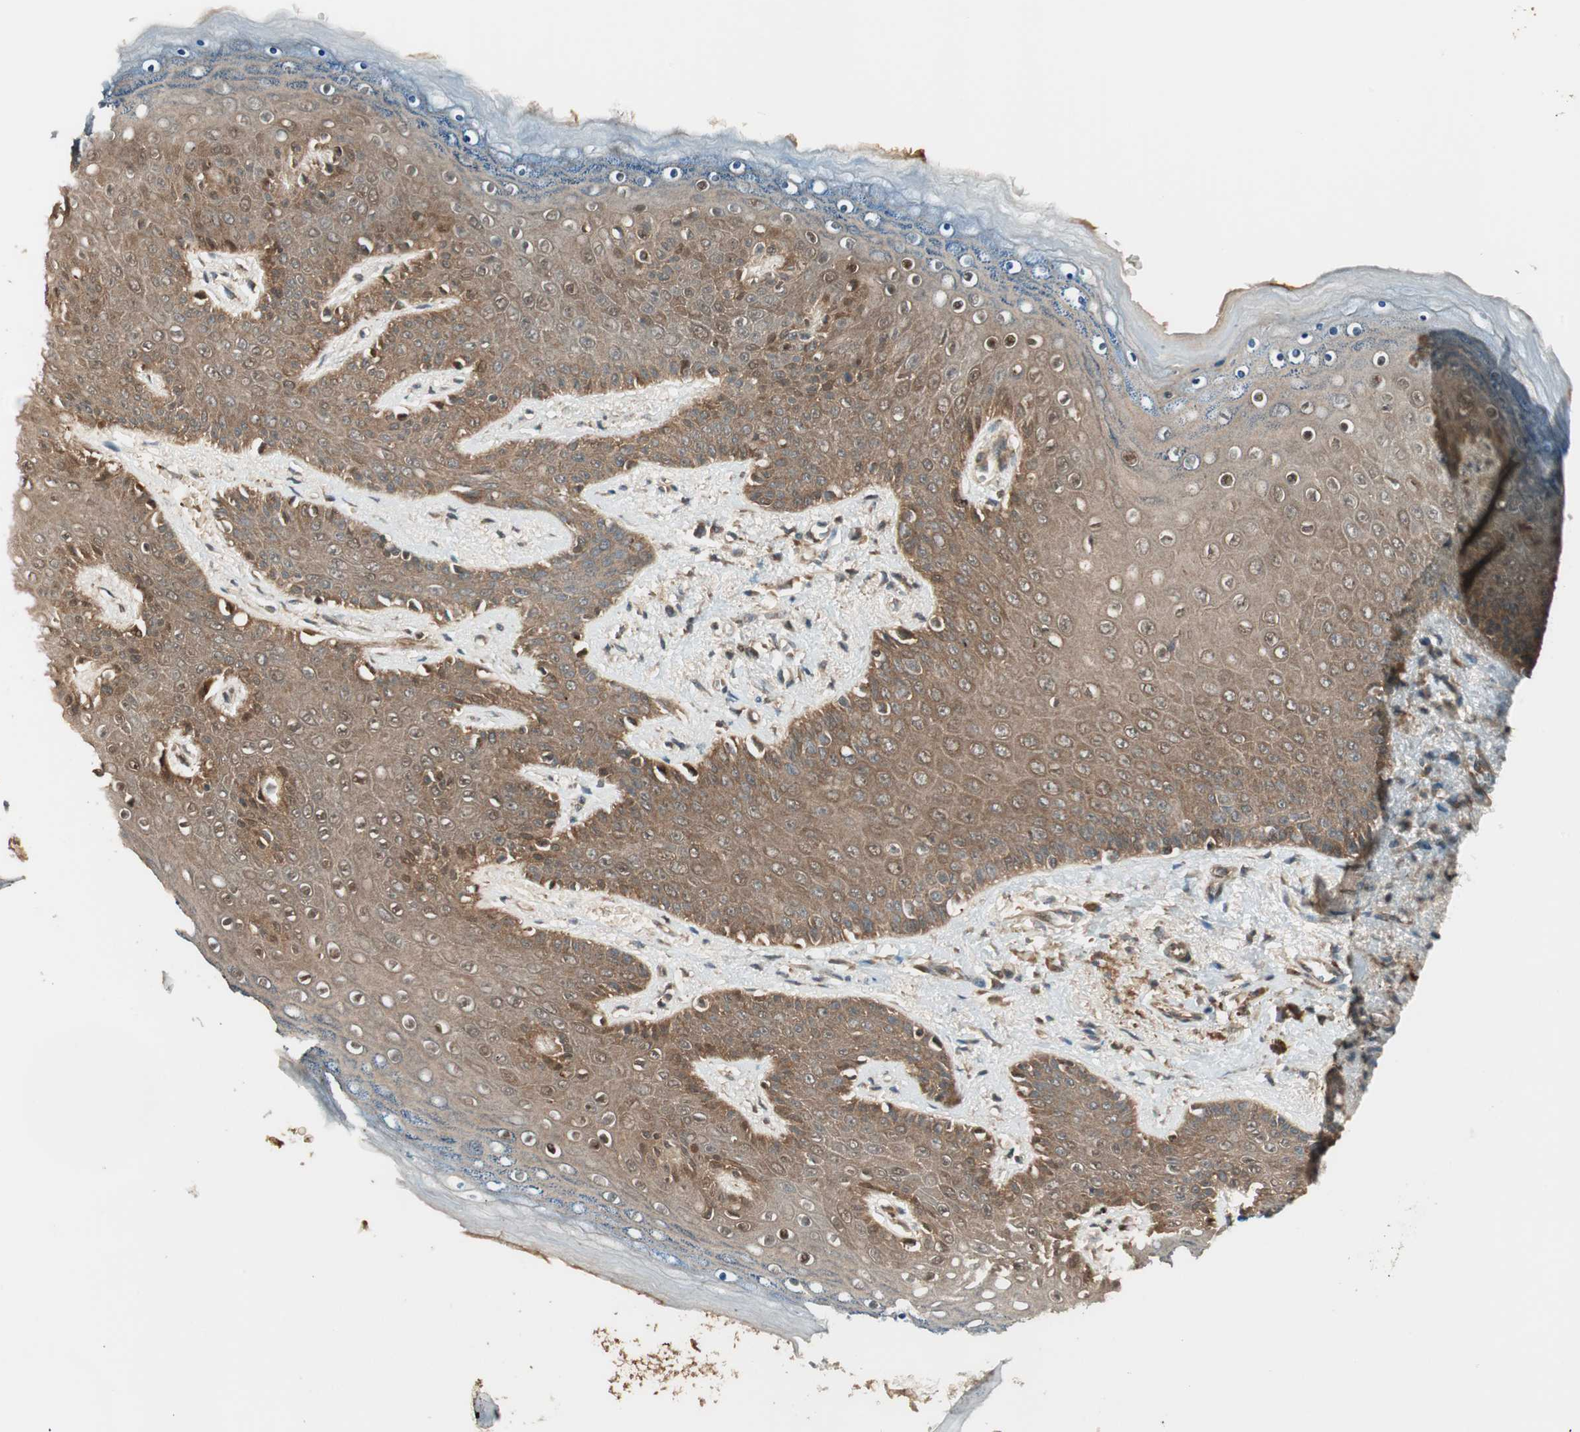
{"staining": {"intensity": "strong", "quantity": ">75%", "location": "cytoplasmic/membranous"}, "tissue": "skin", "cell_type": "Epidermal cells", "image_type": "normal", "snomed": [{"axis": "morphology", "description": "Normal tissue, NOS"}, {"axis": "topography", "description": "Anal"}], "caption": "DAB immunohistochemical staining of benign human skin demonstrates strong cytoplasmic/membranous protein expression in approximately >75% of epidermal cells.", "gene": "CNOT4", "patient": {"sex": "female", "age": 46}}